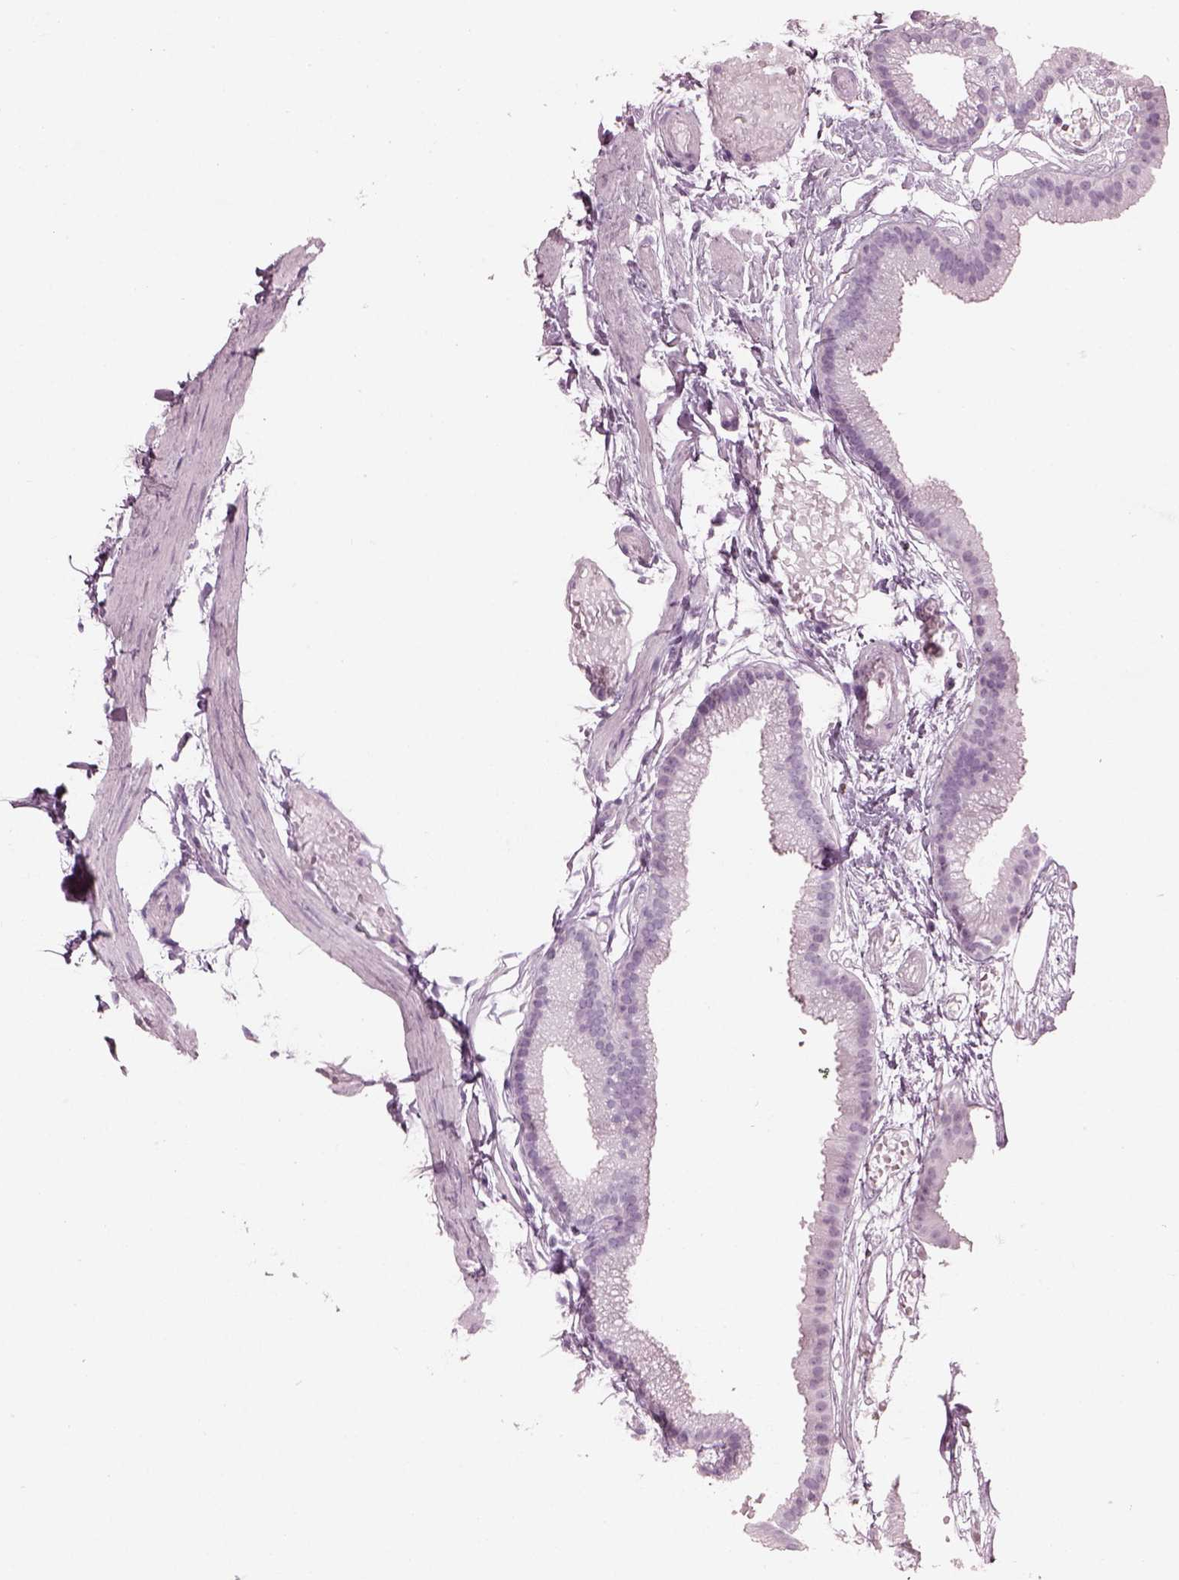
{"staining": {"intensity": "negative", "quantity": "none", "location": "none"}, "tissue": "gallbladder", "cell_type": "Glandular cells", "image_type": "normal", "snomed": [{"axis": "morphology", "description": "Normal tissue, NOS"}, {"axis": "topography", "description": "Gallbladder"}], "caption": "Immunohistochemistry image of normal gallbladder: human gallbladder stained with DAB reveals no significant protein expression in glandular cells.", "gene": "HYDIN", "patient": {"sex": "female", "age": 45}}